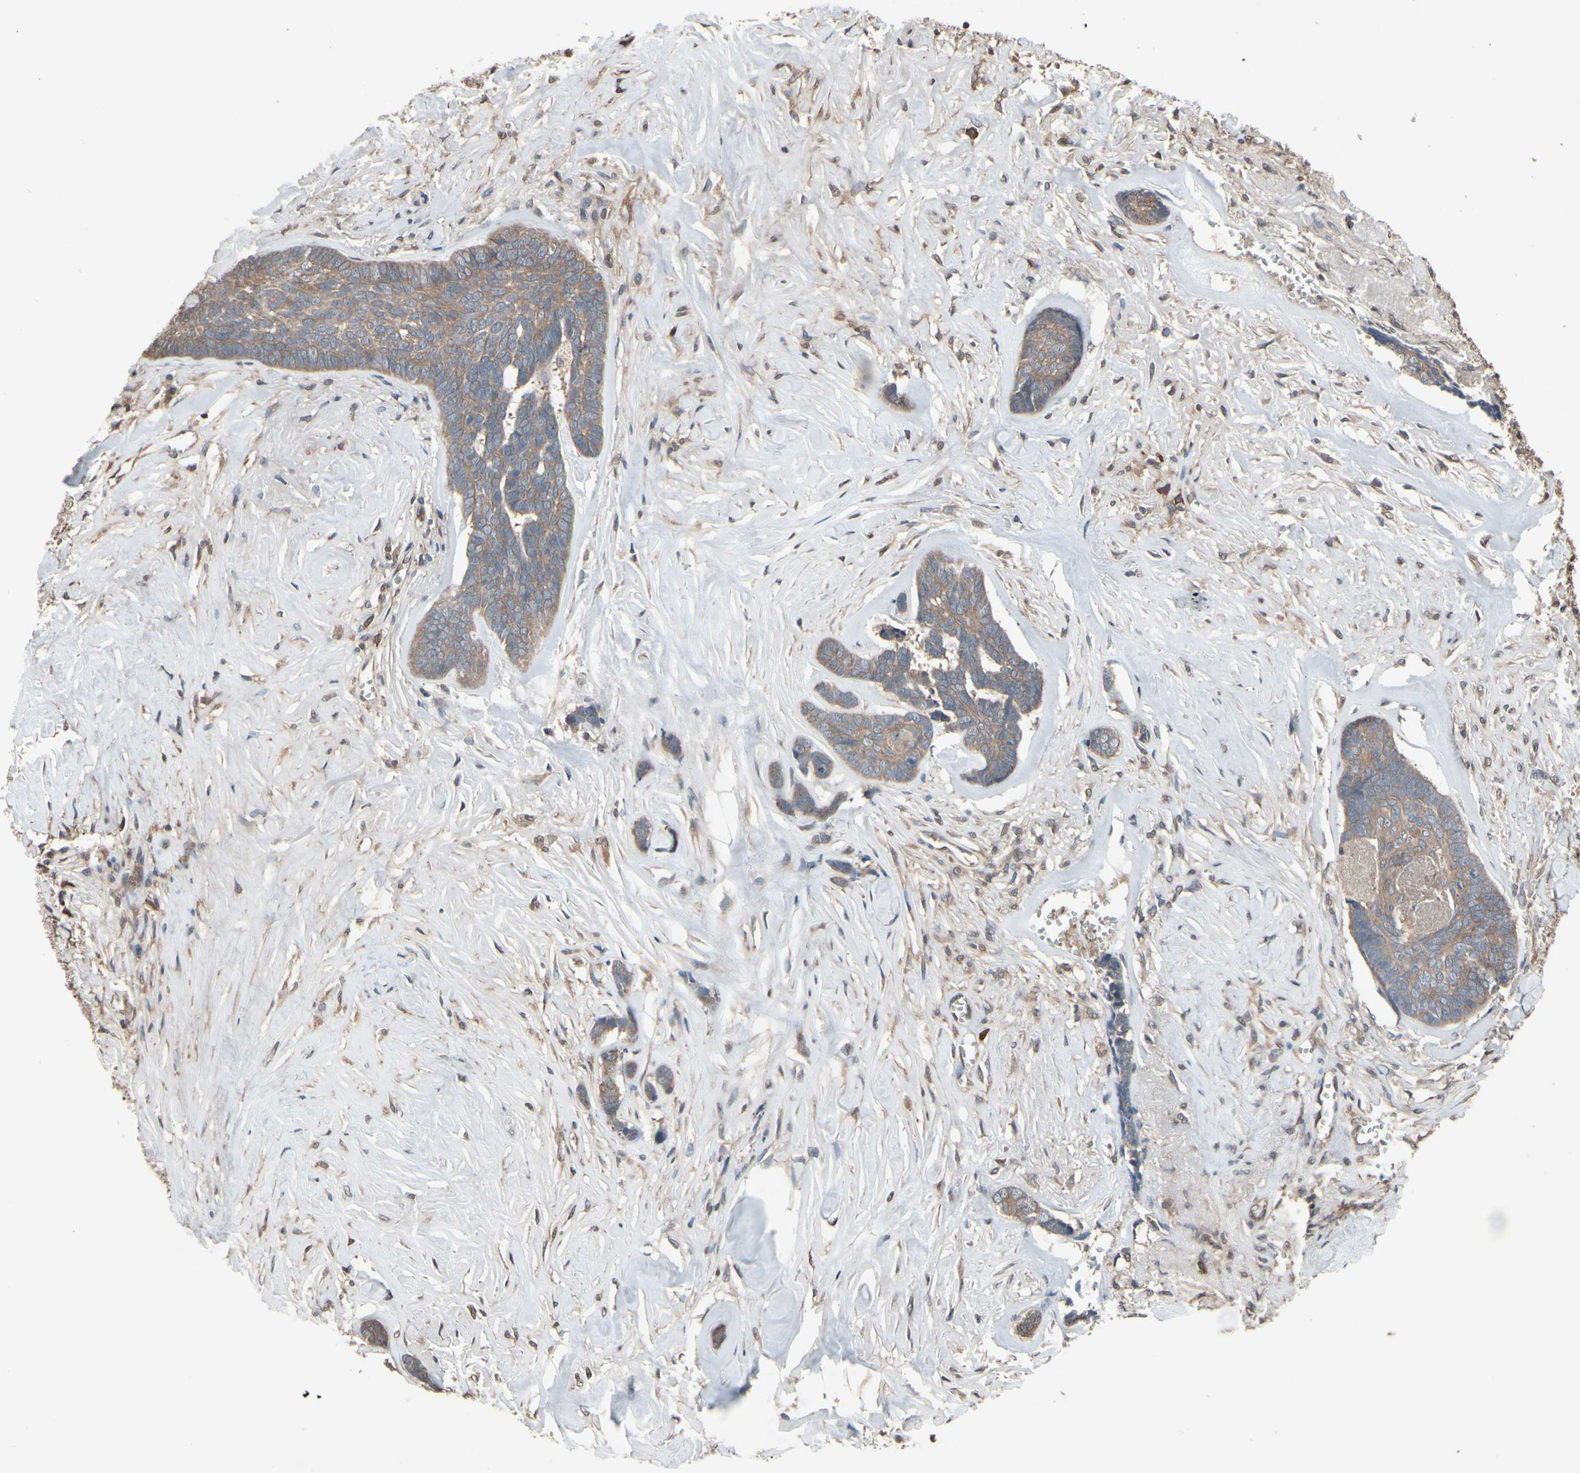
{"staining": {"intensity": "moderate", "quantity": ">75%", "location": "cytoplasmic/membranous"}, "tissue": "skin cancer", "cell_type": "Tumor cells", "image_type": "cancer", "snomed": [{"axis": "morphology", "description": "Basal cell carcinoma"}, {"axis": "topography", "description": "Skin"}], "caption": "Moderate cytoplasmic/membranous positivity for a protein is identified in approximately >75% of tumor cells of skin cancer (basal cell carcinoma) using IHC.", "gene": "PNPLA7", "patient": {"sex": "male", "age": 84}}